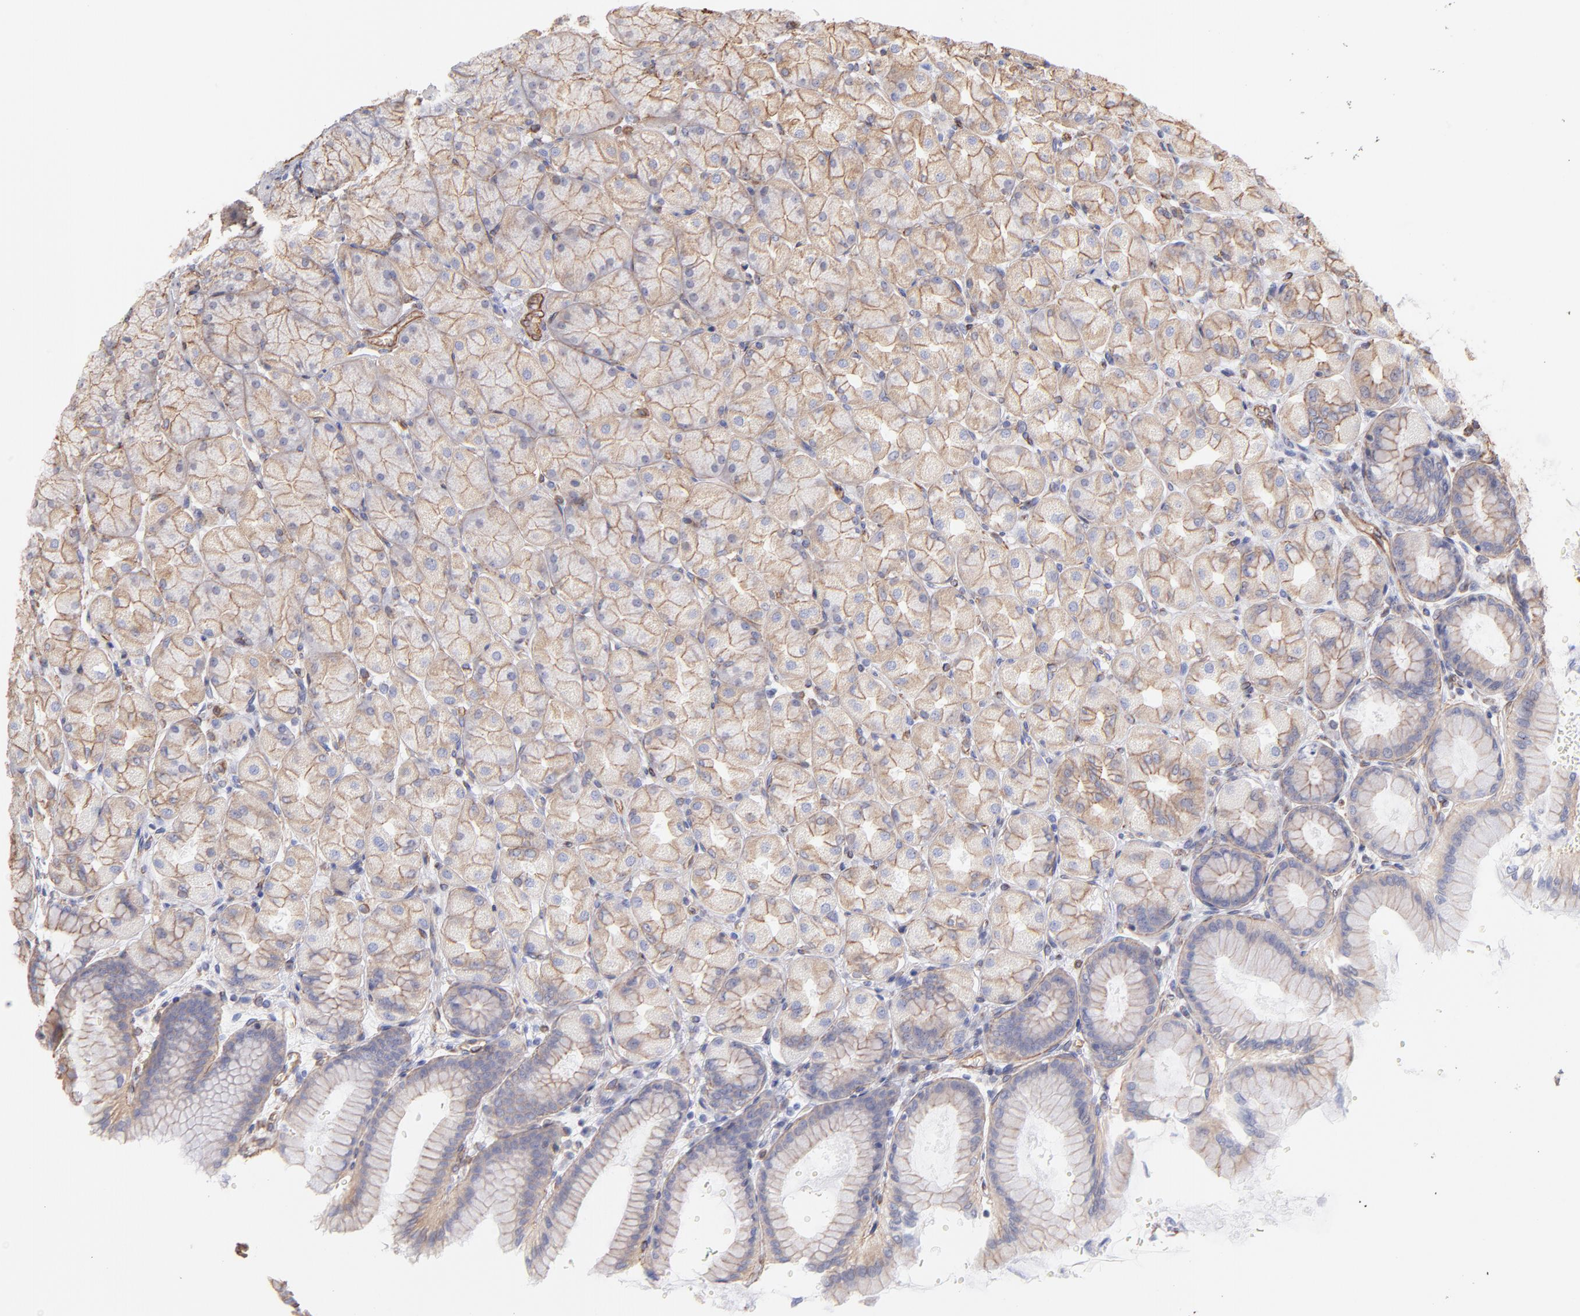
{"staining": {"intensity": "moderate", "quantity": ">75%", "location": "cytoplasmic/membranous"}, "tissue": "stomach", "cell_type": "Glandular cells", "image_type": "normal", "snomed": [{"axis": "morphology", "description": "Normal tissue, NOS"}, {"axis": "topography", "description": "Stomach, upper"}], "caption": "Moderate cytoplasmic/membranous positivity is identified in about >75% of glandular cells in benign stomach. Using DAB (3,3'-diaminobenzidine) (brown) and hematoxylin (blue) stains, captured at high magnification using brightfield microscopy.", "gene": "PLEC", "patient": {"sex": "female", "age": 56}}